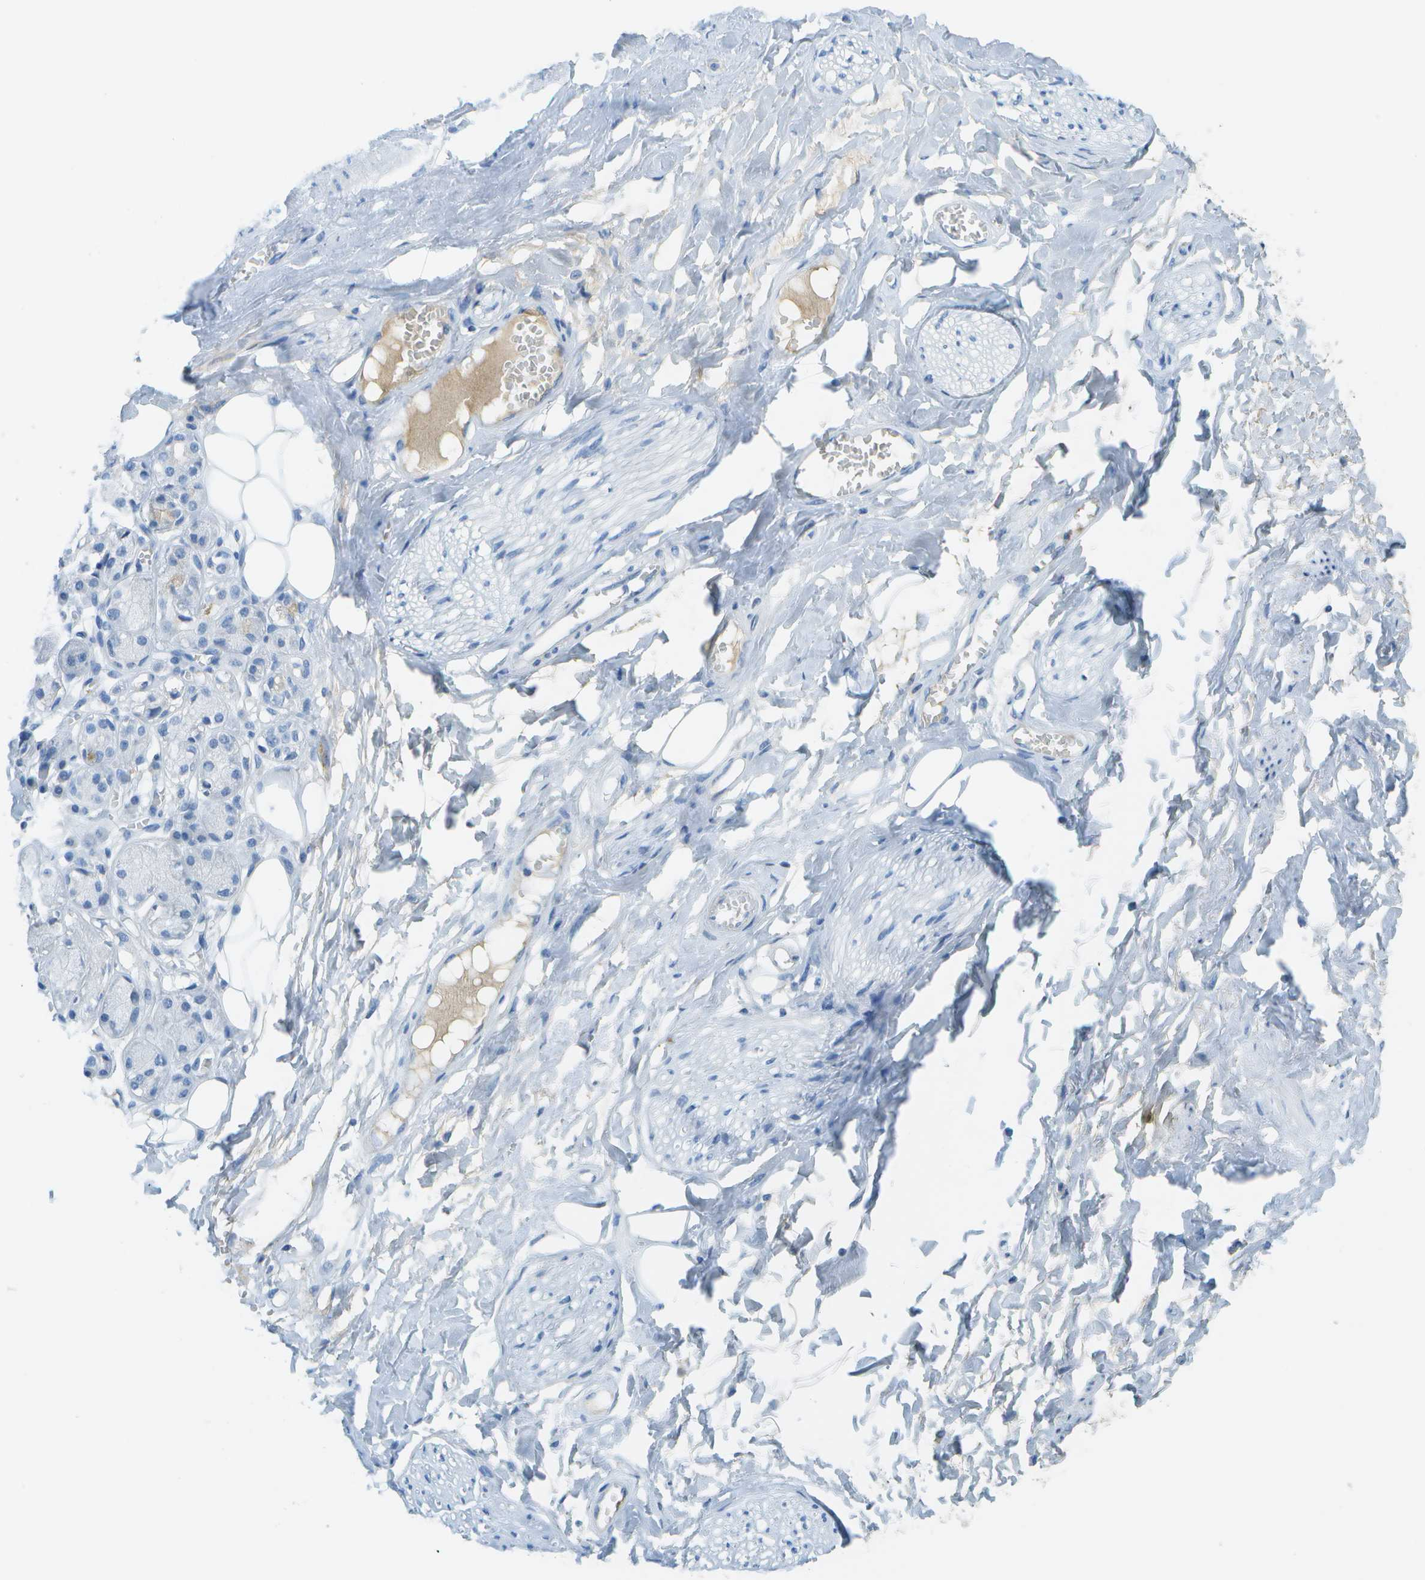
{"staining": {"intensity": "negative", "quantity": "none", "location": "none"}, "tissue": "adipose tissue", "cell_type": "Adipocytes", "image_type": "normal", "snomed": [{"axis": "morphology", "description": "Normal tissue, NOS"}, {"axis": "morphology", "description": "Inflammation, NOS"}, {"axis": "topography", "description": "Salivary gland"}, {"axis": "topography", "description": "Peripheral nerve tissue"}], "caption": "This is an IHC photomicrograph of benign adipose tissue. There is no staining in adipocytes.", "gene": "C1S", "patient": {"sex": "female", "age": 75}}